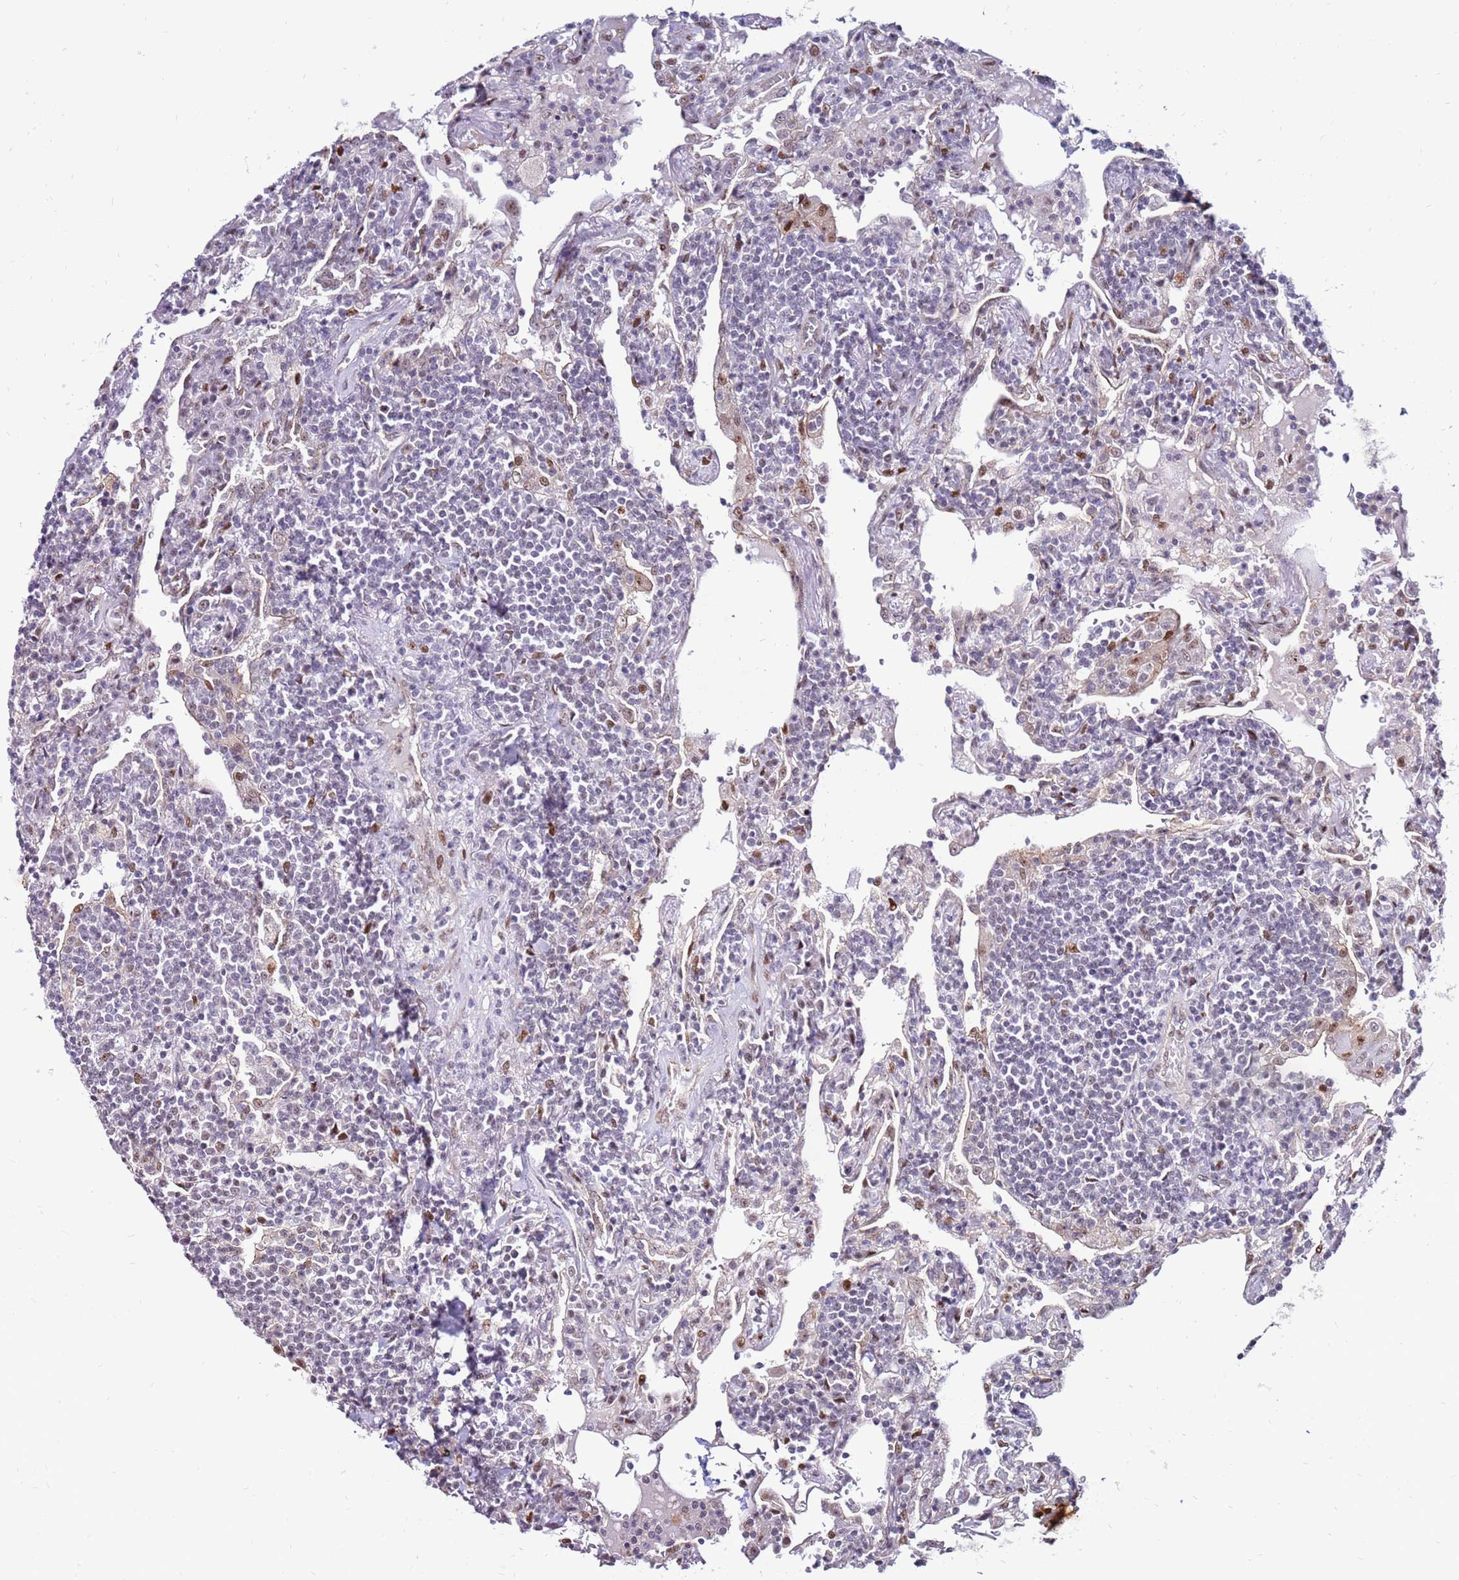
{"staining": {"intensity": "negative", "quantity": "none", "location": "none"}, "tissue": "lymphoma", "cell_type": "Tumor cells", "image_type": "cancer", "snomed": [{"axis": "morphology", "description": "Malignant lymphoma, non-Hodgkin's type, Low grade"}, {"axis": "topography", "description": "Lung"}], "caption": "A histopathology image of malignant lymphoma, non-Hodgkin's type (low-grade) stained for a protein demonstrates no brown staining in tumor cells. (Brightfield microscopy of DAB immunohistochemistry at high magnification).", "gene": "KPNA4", "patient": {"sex": "female", "age": 71}}